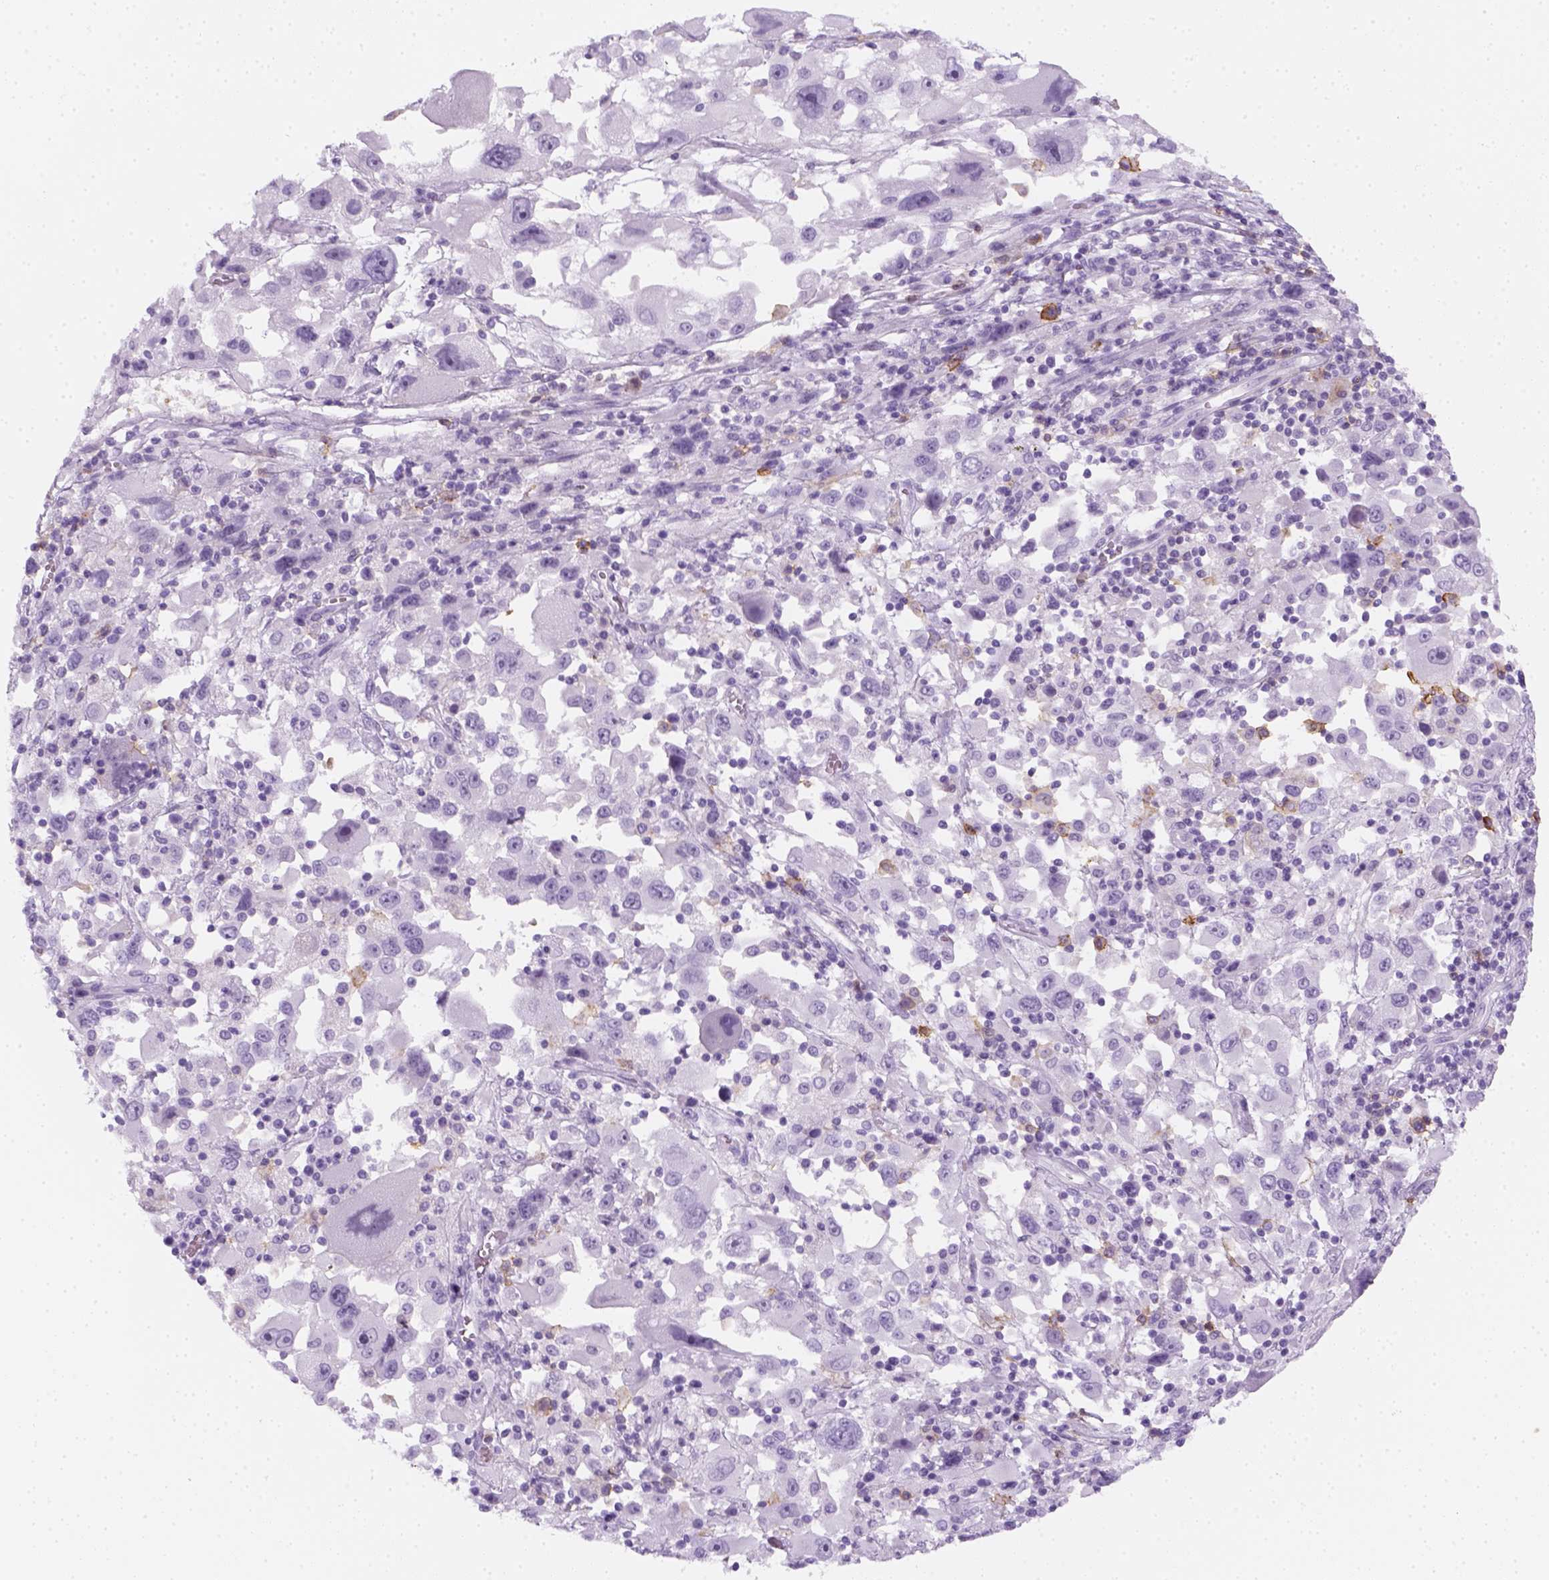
{"staining": {"intensity": "negative", "quantity": "none", "location": "none"}, "tissue": "melanoma", "cell_type": "Tumor cells", "image_type": "cancer", "snomed": [{"axis": "morphology", "description": "Malignant melanoma, Metastatic site"}, {"axis": "topography", "description": "Soft tissue"}], "caption": "This histopathology image is of melanoma stained with IHC to label a protein in brown with the nuclei are counter-stained blue. There is no expression in tumor cells.", "gene": "AQP3", "patient": {"sex": "male", "age": 50}}